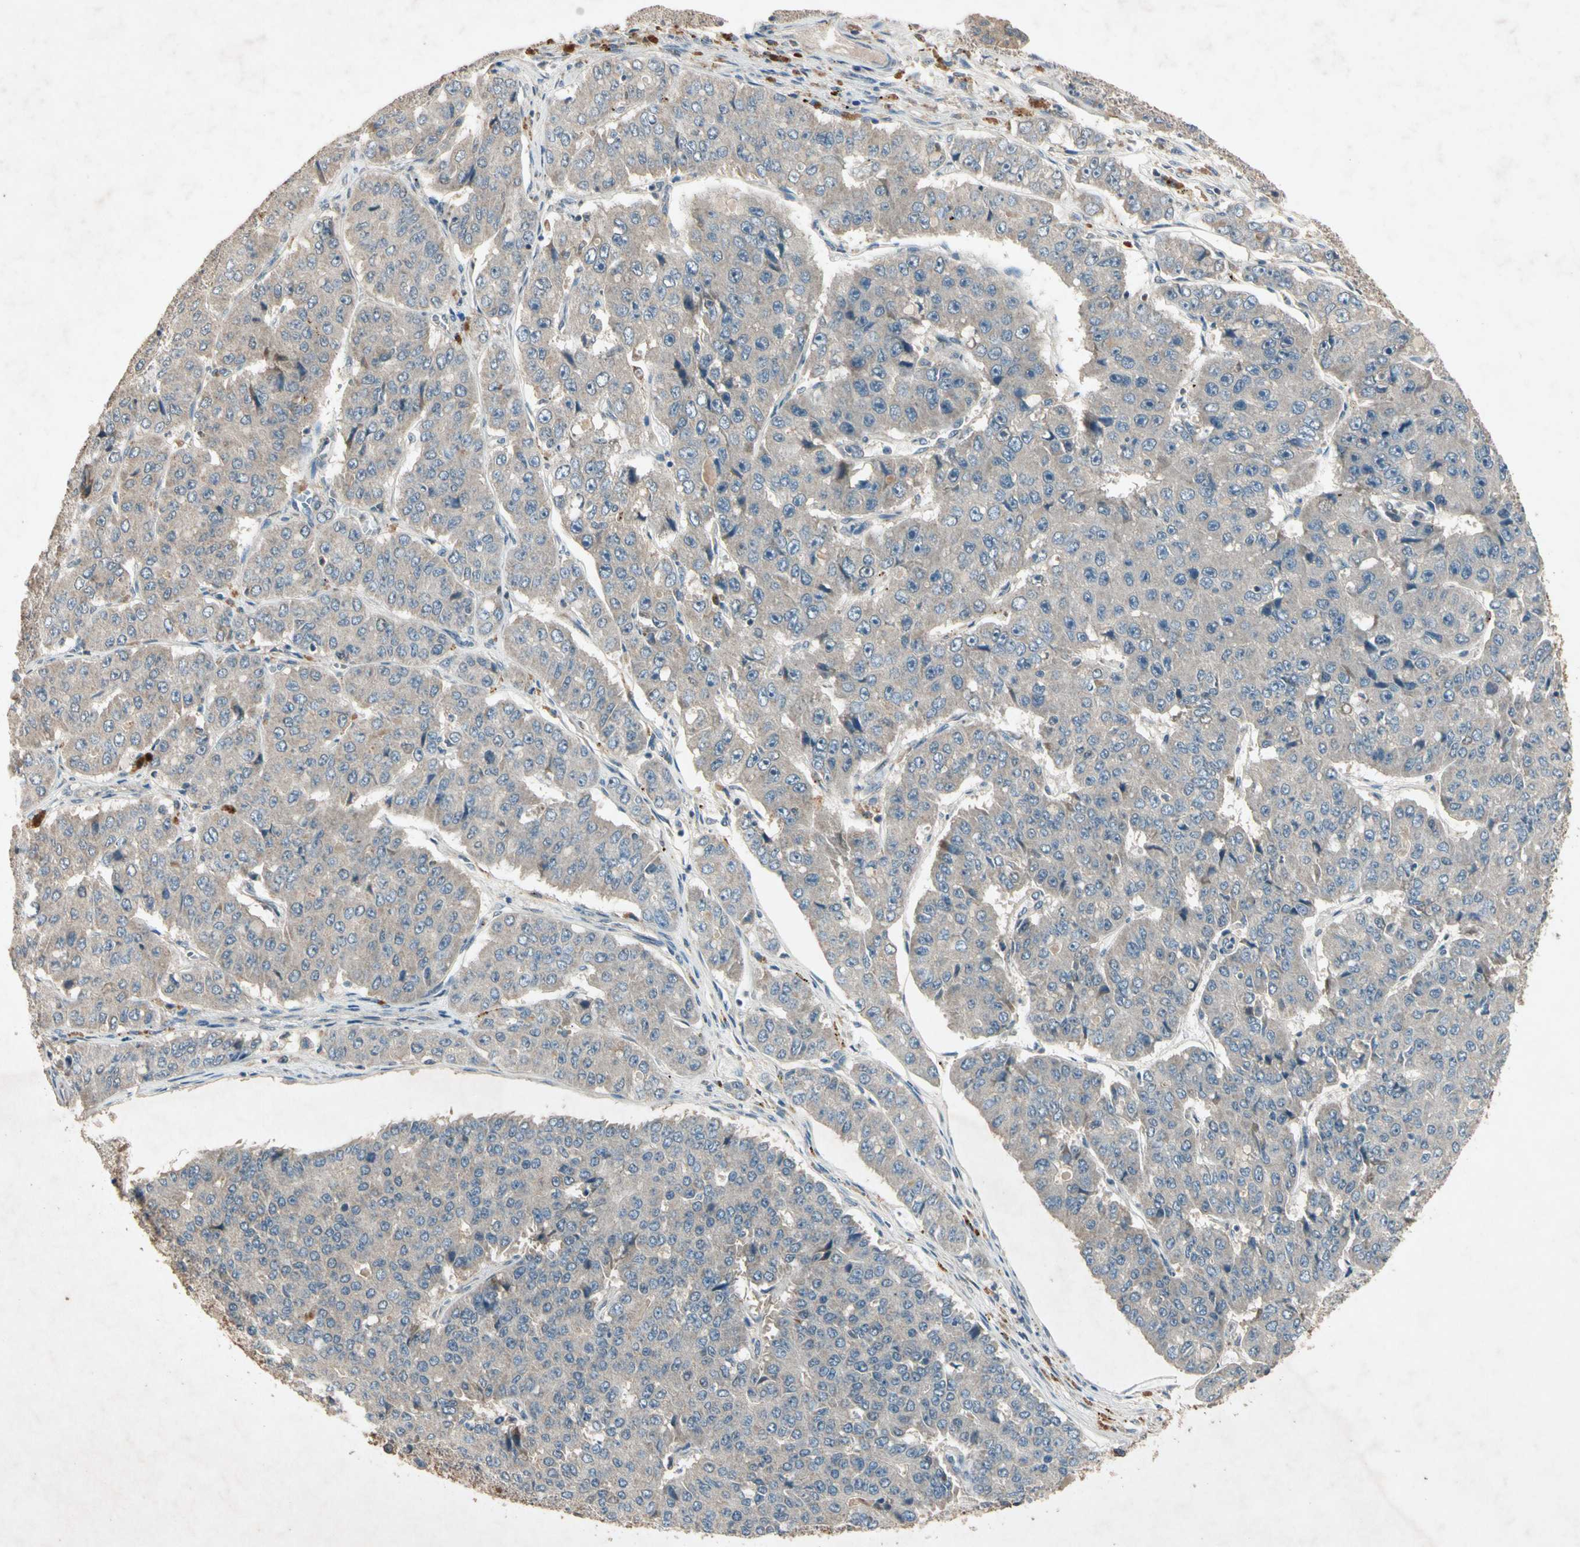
{"staining": {"intensity": "weak", "quantity": "25%-75%", "location": "cytoplasmic/membranous"}, "tissue": "pancreatic cancer", "cell_type": "Tumor cells", "image_type": "cancer", "snomed": [{"axis": "morphology", "description": "Adenocarcinoma, NOS"}, {"axis": "topography", "description": "Pancreas"}], "caption": "Brown immunohistochemical staining in human pancreatic cancer (adenocarcinoma) exhibits weak cytoplasmic/membranous expression in approximately 25%-75% of tumor cells.", "gene": "GPLD1", "patient": {"sex": "male", "age": 50}}